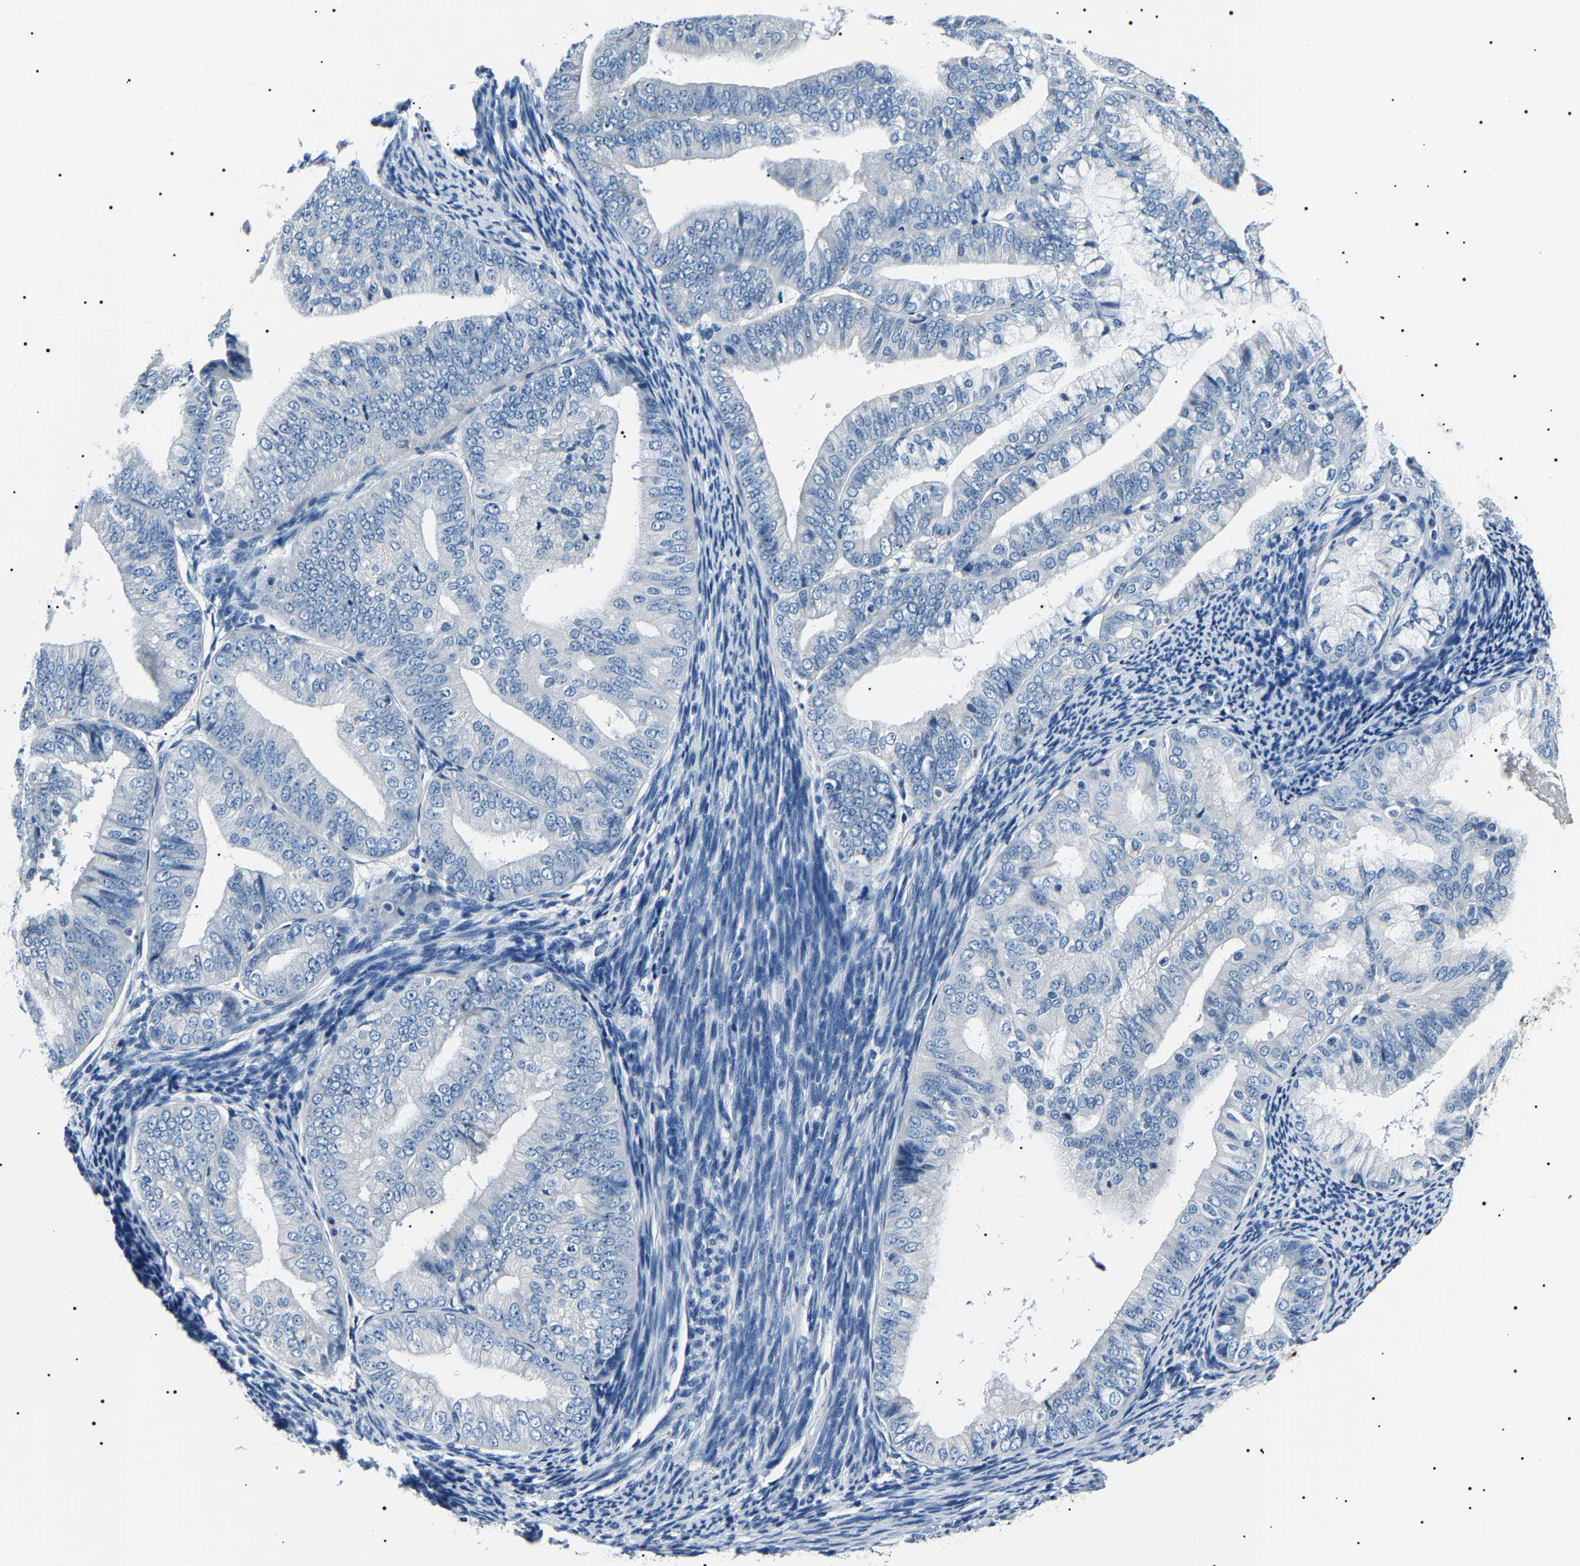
{"staining": {"intensity": "negative", "quantity": "none", "location": "none"}, "tissue": "endometrial cancer", "cell_type": "Tumor cells", "image_type": "cancer", "snomed": [{"axis": "morphology", "description": "Adenocarcinoma, NOS"}, {"axis": "topography", "description": "Endometrium"}], "caption": "The immunohistochemistry image has no significant expression in tumor cells of endometrial cancer tissue.", "gene": "KLK15", "patient": {"sex": "female", "age": 63}}